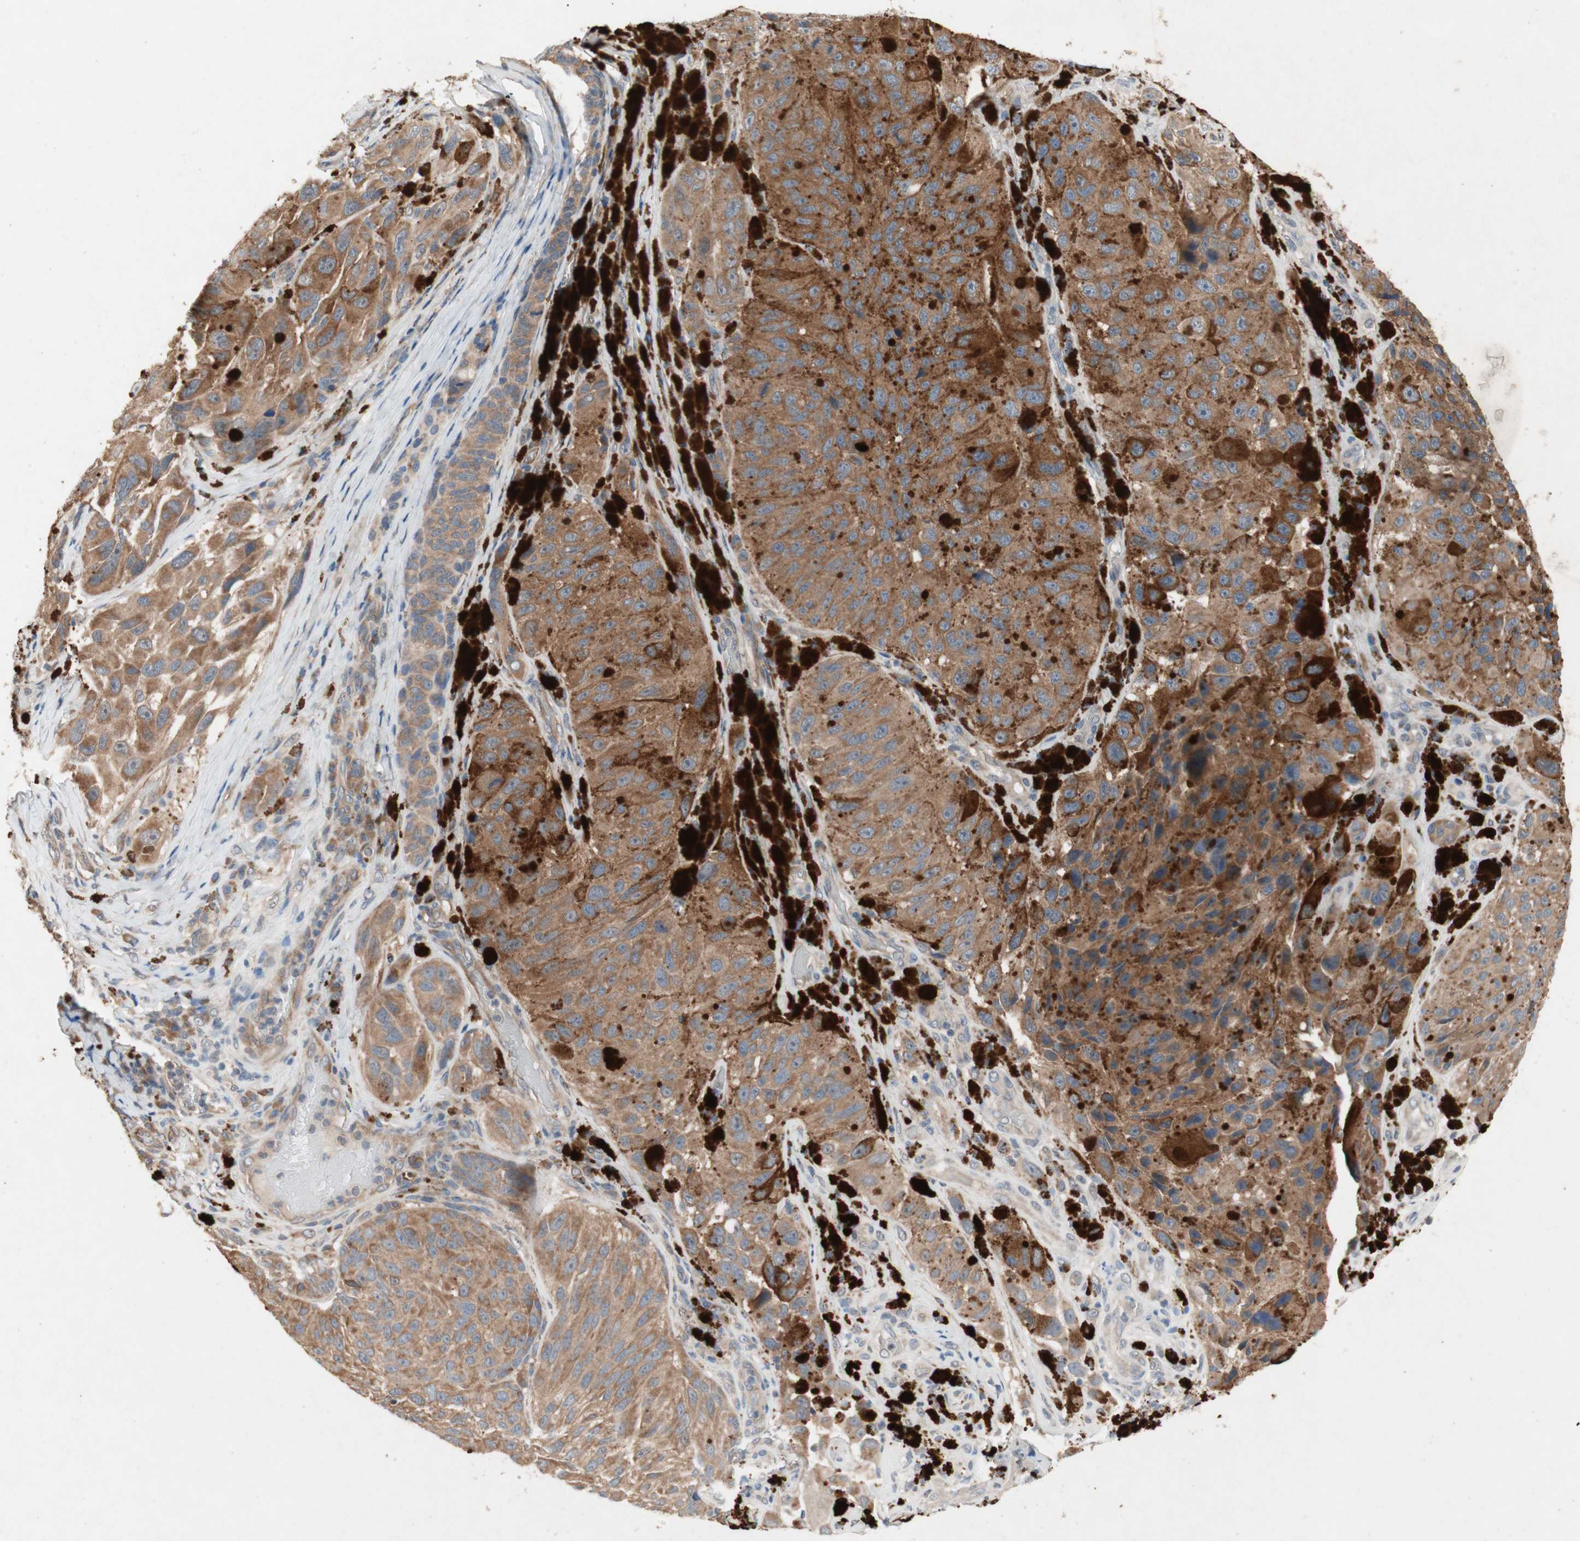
{"staining": {"intensity": "moderate", "quantity": ">75%", "location": "cytoplasmic/membranous"}, "tissue": "melanoma", "cell_type": "Tumor cells", "image_type": "cancer", "snomed": [{"axis": "morphology", "description": "Malignant melanoma, NOS"}, {"axis": "topography", "description": "Skin"}], "caption": "There is medium levels of moderate cytoplasmic/membranous staining in tumor cells of melanoma, as demonstrated by immunohistochemical staining (brown color).", "gene": "NCLN", "patient": {"sex": "female", "age": 73}}